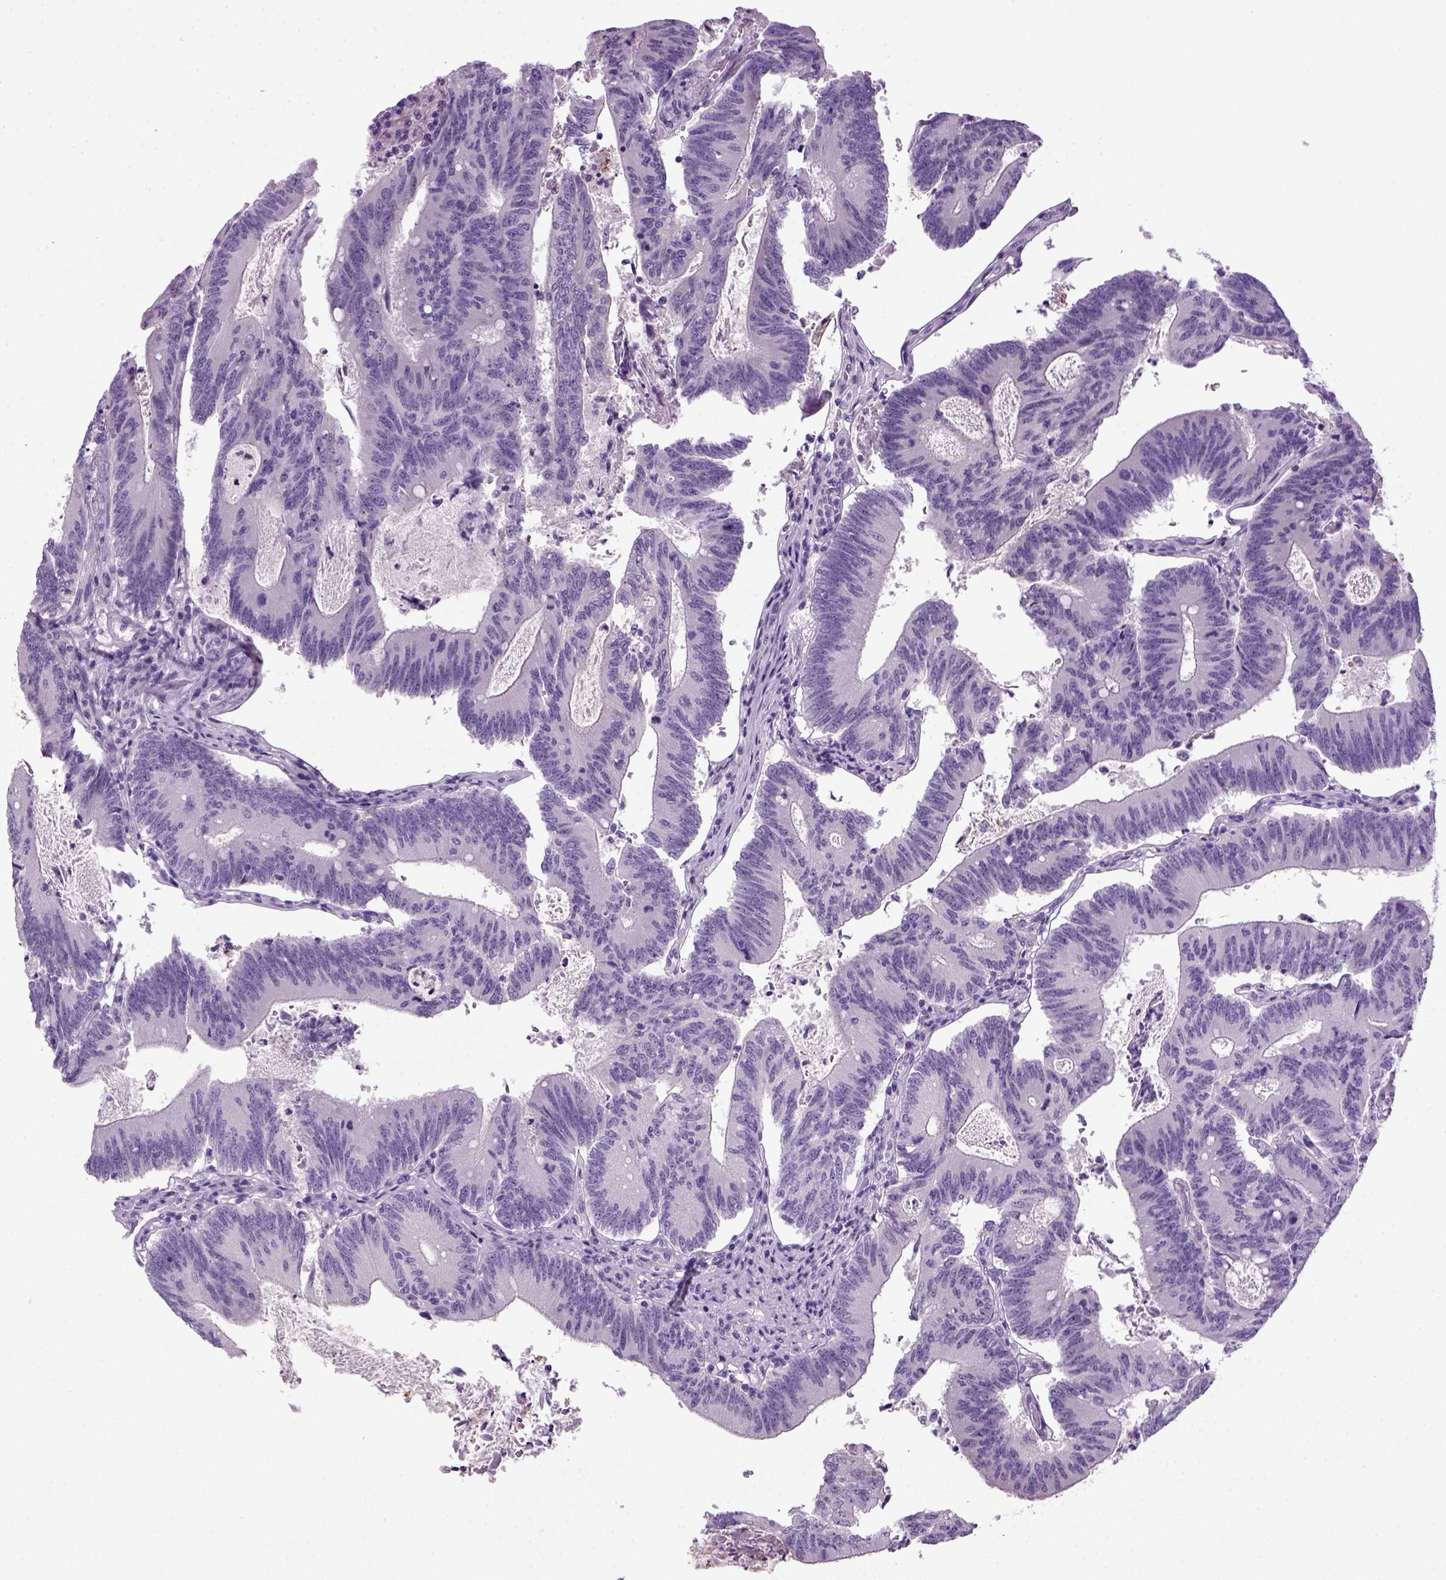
{"staining": {"intensity": "negative", "quantity": "none", "location": "none"}, "tissue": "colorectal cancer", "cell_type": "Tumor cells", "image_type": "cancer", "snomed": [{"axis": "morphology", "description": "Adenocarcinoma, NOS"}, {"axis": "topography", "description": "Colon"}], "caption": "A photomicrograph of human colorectal cancer is negative for staining in tumor cells.", "gene": "HMCN2", "patient": {"sex": "female", "age": 70}}